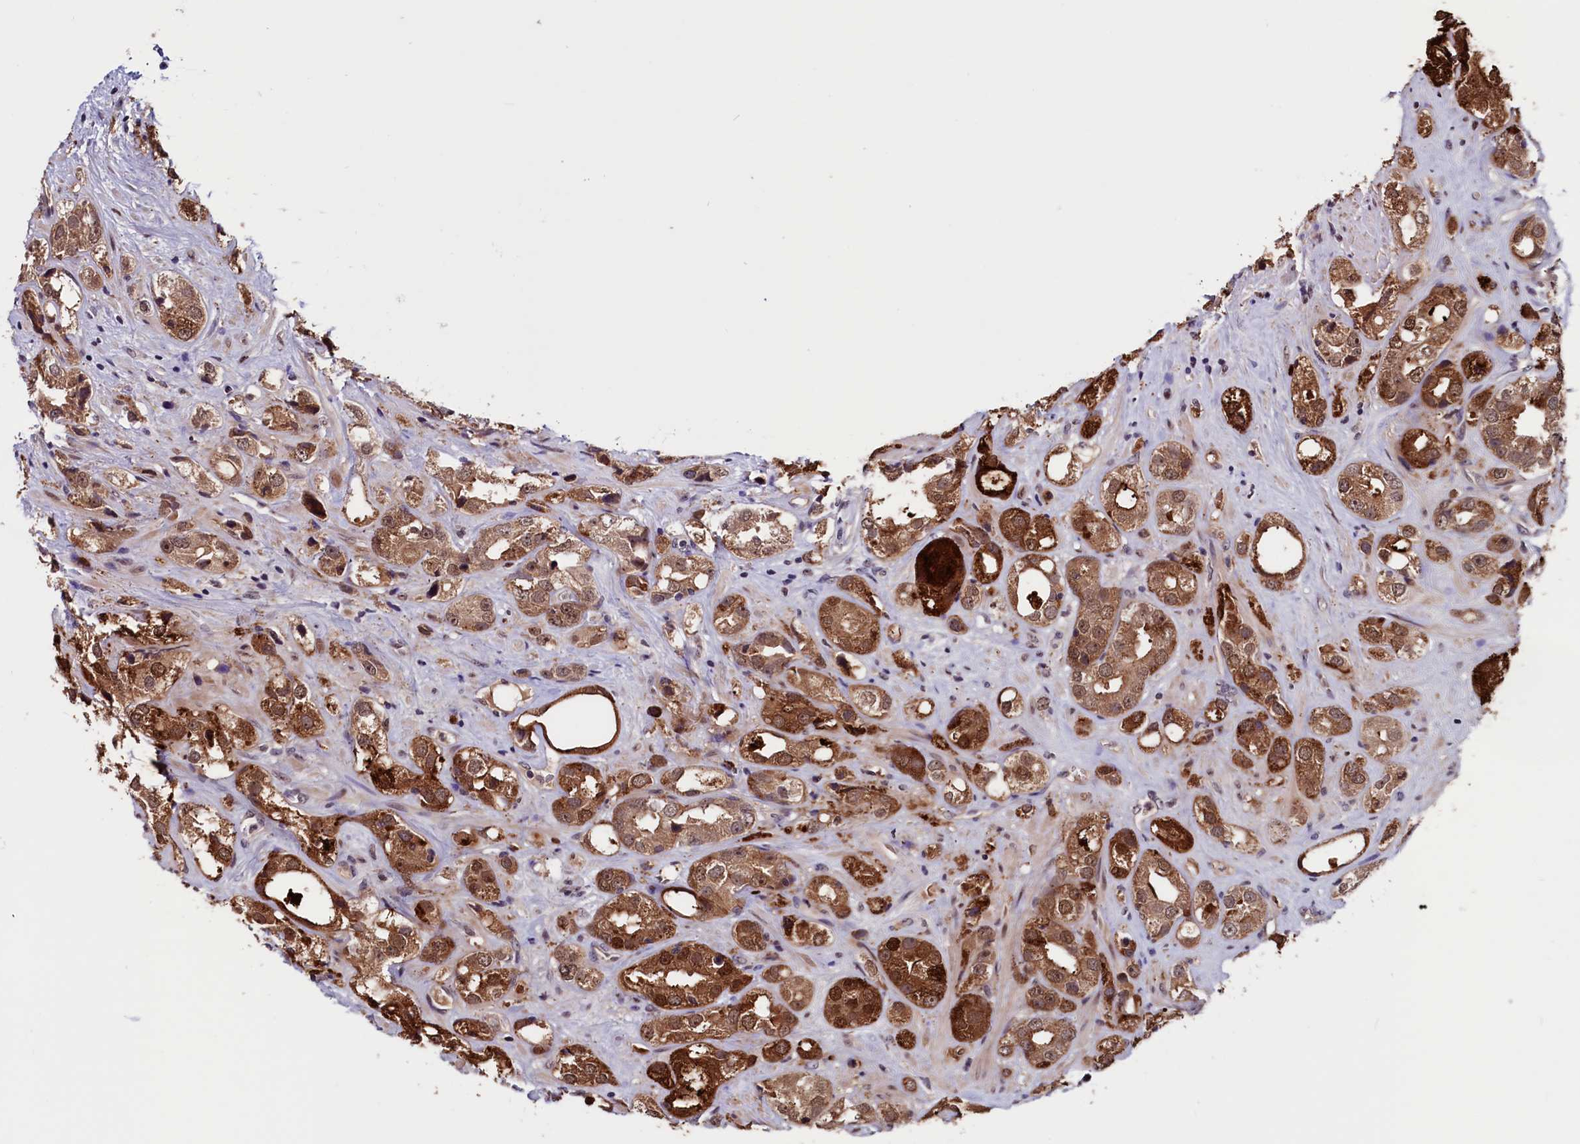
{"staining": {"intensity": "moderate", "quantity": ">75%", "location": "cytoplasmic/membranous,nuclear"}, "tissue": "prostate cancer", "cell_type": "Tumor cells", "image_type": "cancer", "snomed": [{"axis": "morphology", "description": "Adenocarcinoma, NOS"}, {"axis": "topography", "description": "Prostate"}], "caption": "Tumor cells show medium levels of moderate cytoplasmic/membranous and nuclear expression in approximately >75% of cells in human prostate adenocarcinoma.", "gene": "RNMT", "patient": {"sex": "male", "age": 79}}